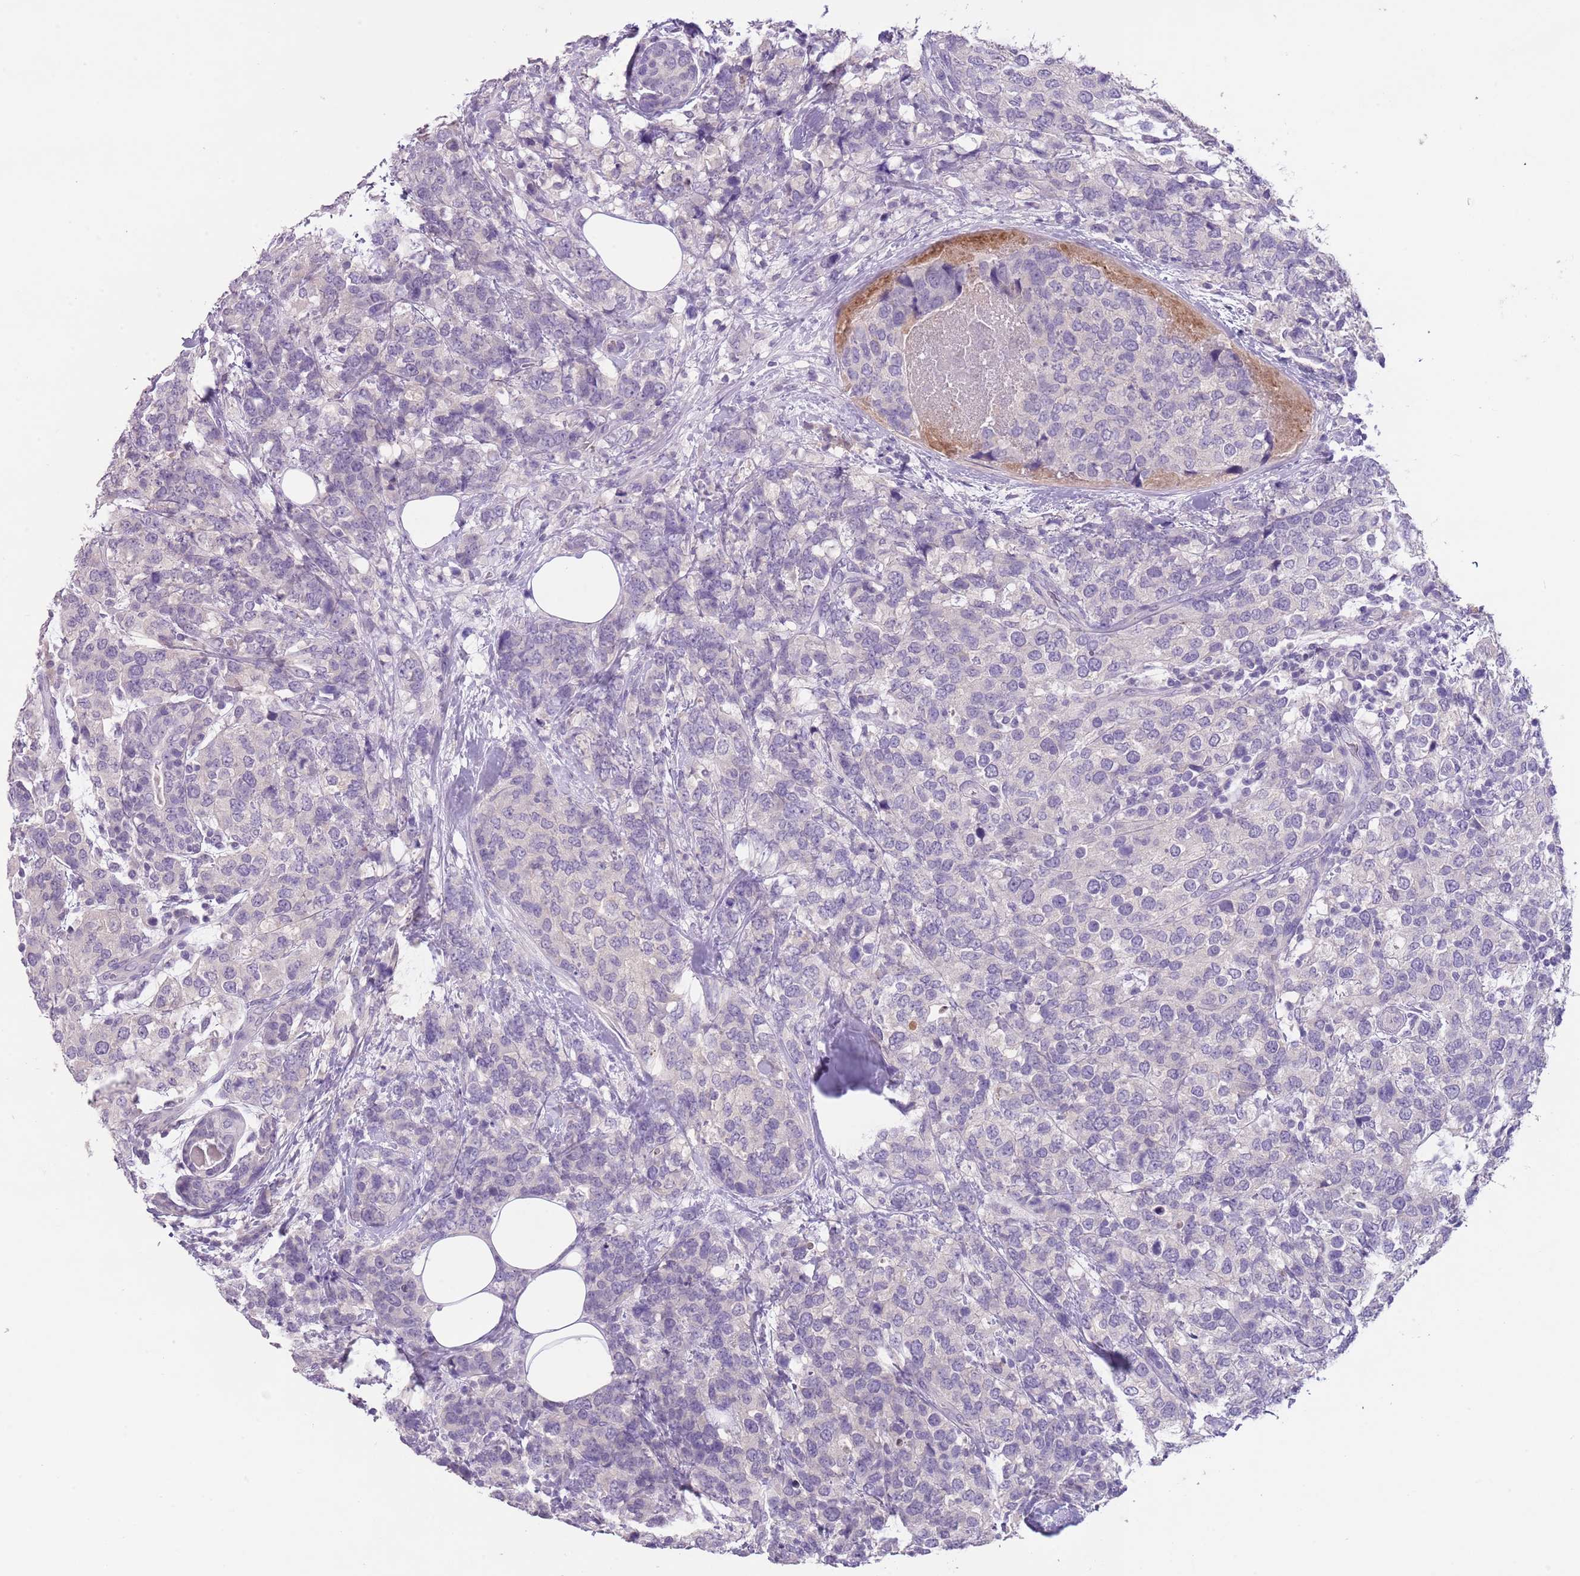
{"staining": {"intensity": "negative", "quantity": "none", "location": "none"}, "tissue": "breast cancer", "cell_type": "Tumor cells", "image_type": "cancer", "snomed": [{"axis": "morphology", "description": "Lobular carcinoma"}, {"axis": "topography", "description": "Breast"}], "caption": "DAB immunohistochemical staining of lobular carcinoma (breast) reveals no significant positivity in tumor cells.", "gene": "SLC35E3", "patient": {"sex": "female", "age": 59}}